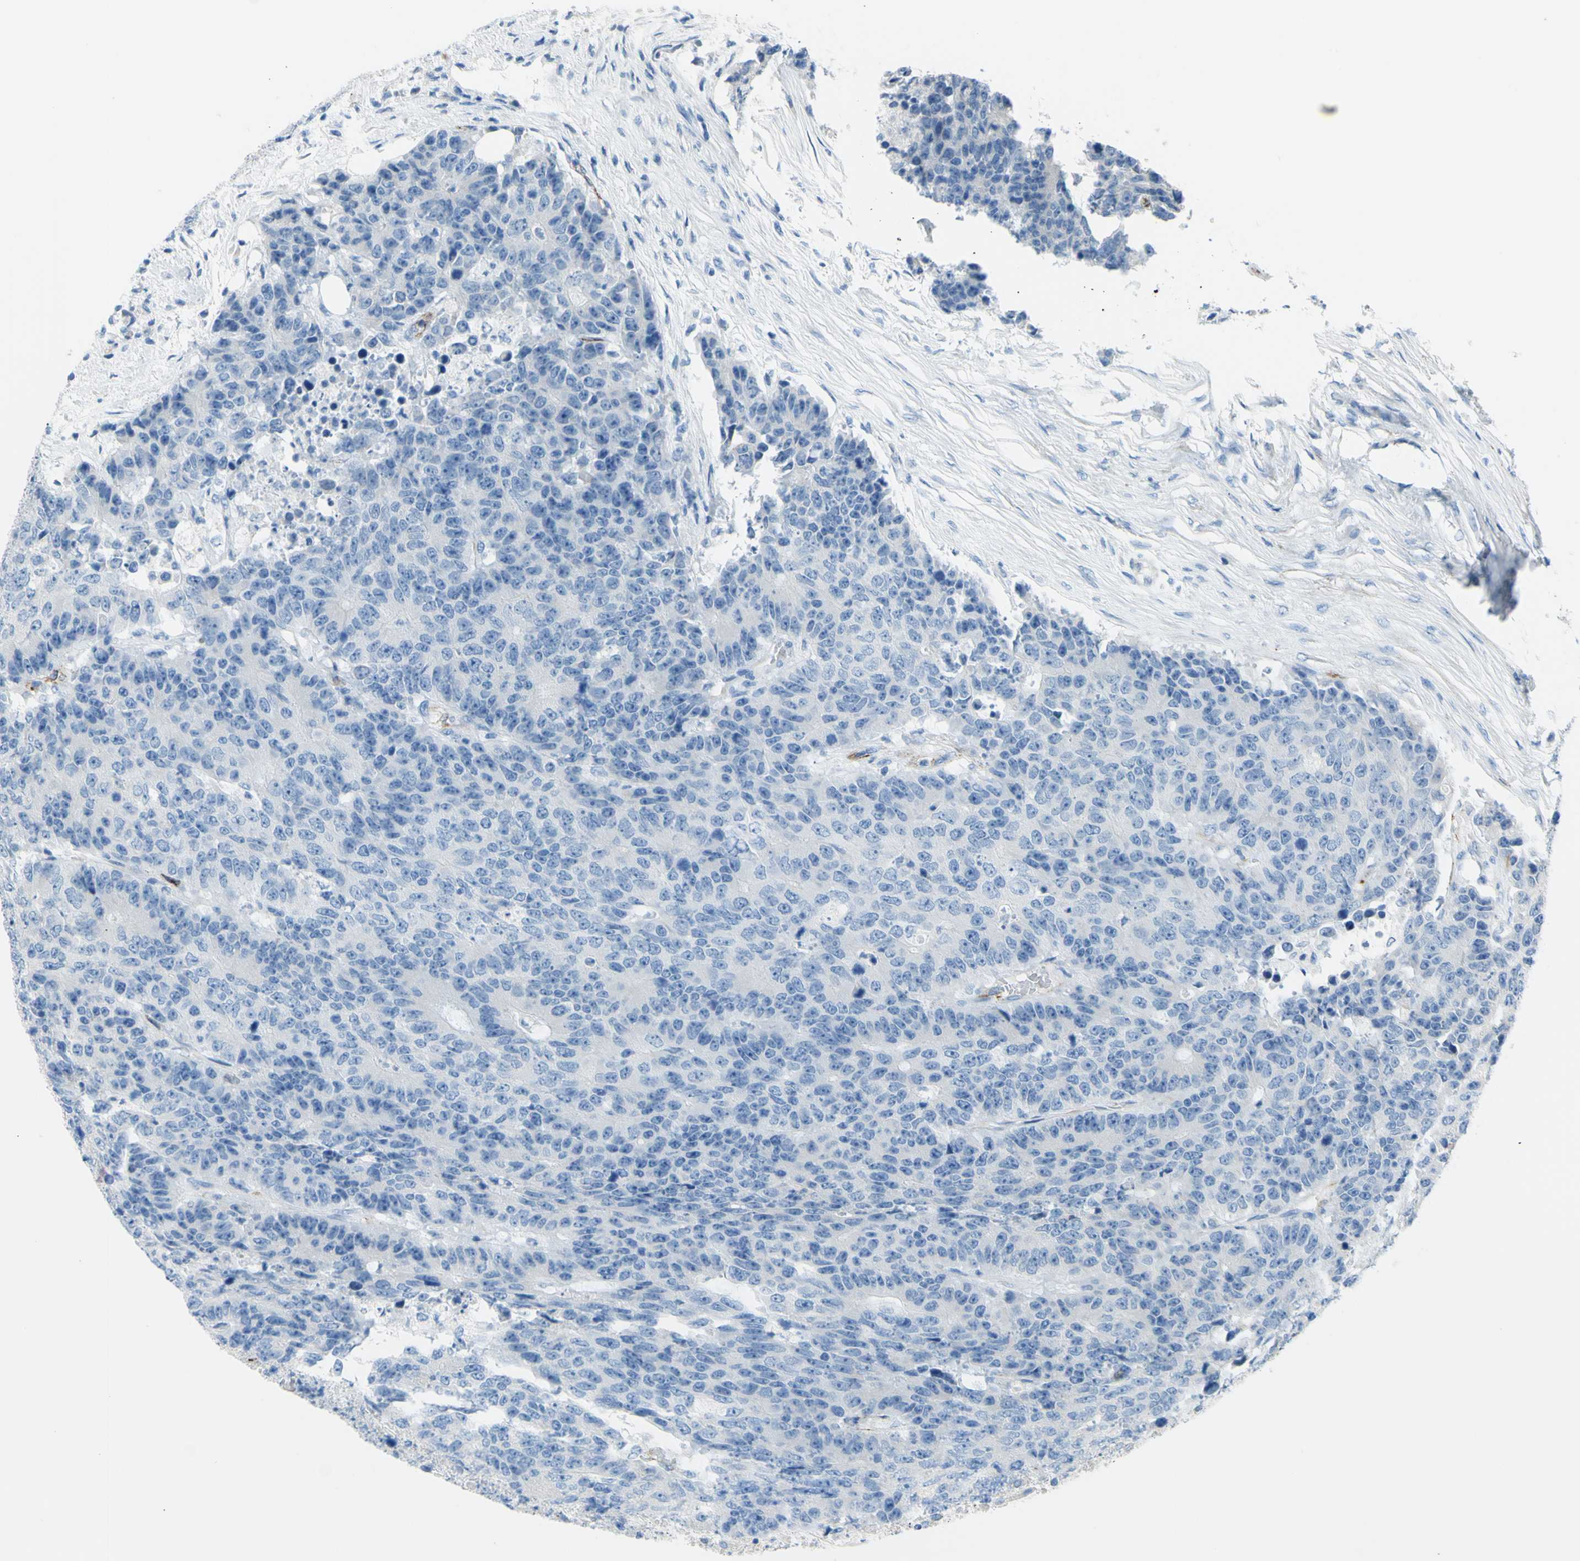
{"staining": {"intensity": "negative", "quantity": "none", "location": "none"}, "tissue": "colorectal cancer", "cell_type": "Tumor cells", "image_type": "cancer", "snomed": [{"axis": "morphology", "description": "Adenocarcinoma, NOS"}, {"axis": "topography", "description": "Colon"}], "caption": "Tumor cells show no significant positivity in adenocarcinoma (colorectal).", "gene": "PRRG2", "patient": {"sex": "female", "age": 86}}